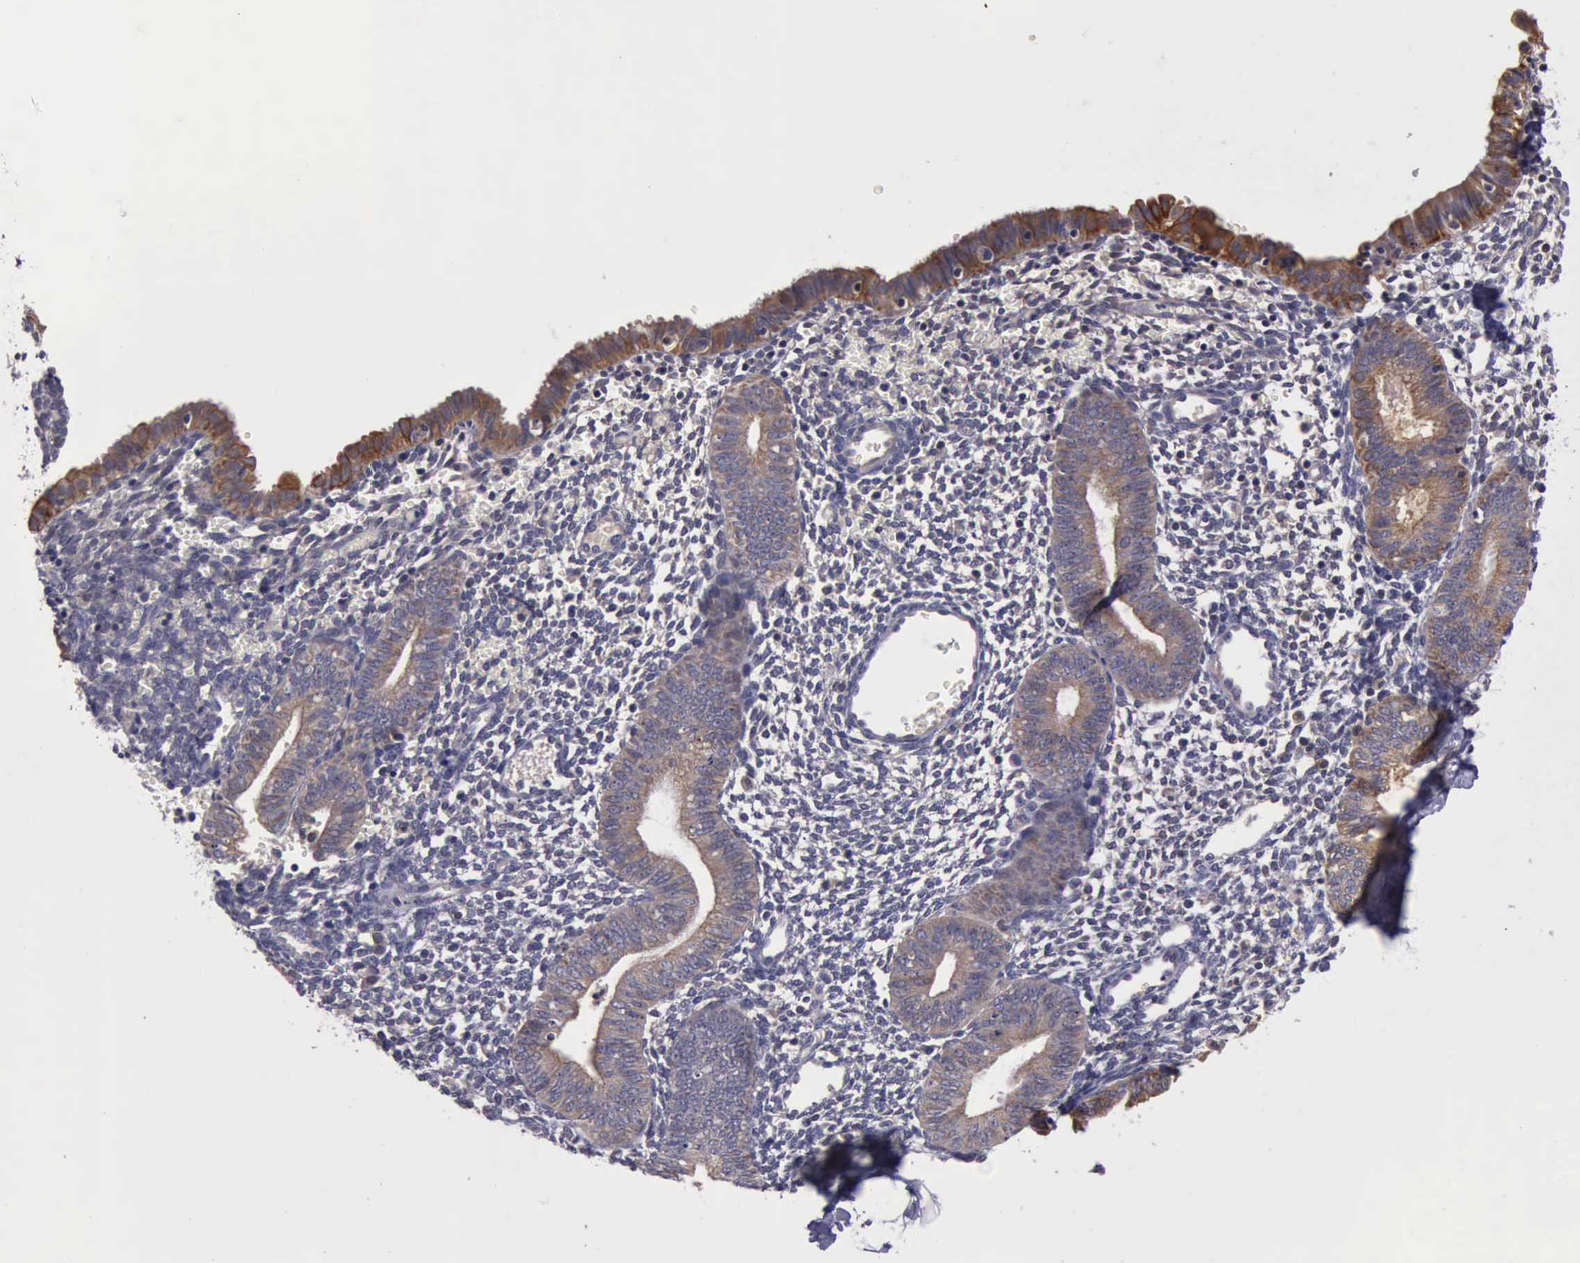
{"staining": {"intensity": "negative", "quantity": "none", "location": "none"}, "tissue": "endometrium", "cell_type": "Cells in endometrial stroma", "image_type": "normal", "snomed": [{"axis": "morphology", "description": "Normal tissue, NOS"}, {"axis": "topography", "description": "Endometrium"}], "caption": "Cells in endometrial stroma are negative for protein expression in benign human endometrium. (Stains: DAB (3,3'-diaminobenzidine) immunohistochemistry (IHC) with hematoxylin counter stain, Microscopy: brightfield microscopy at high magnification).", "gene": "RAB39B", "patient": {"sex": "female", "age": 61}}